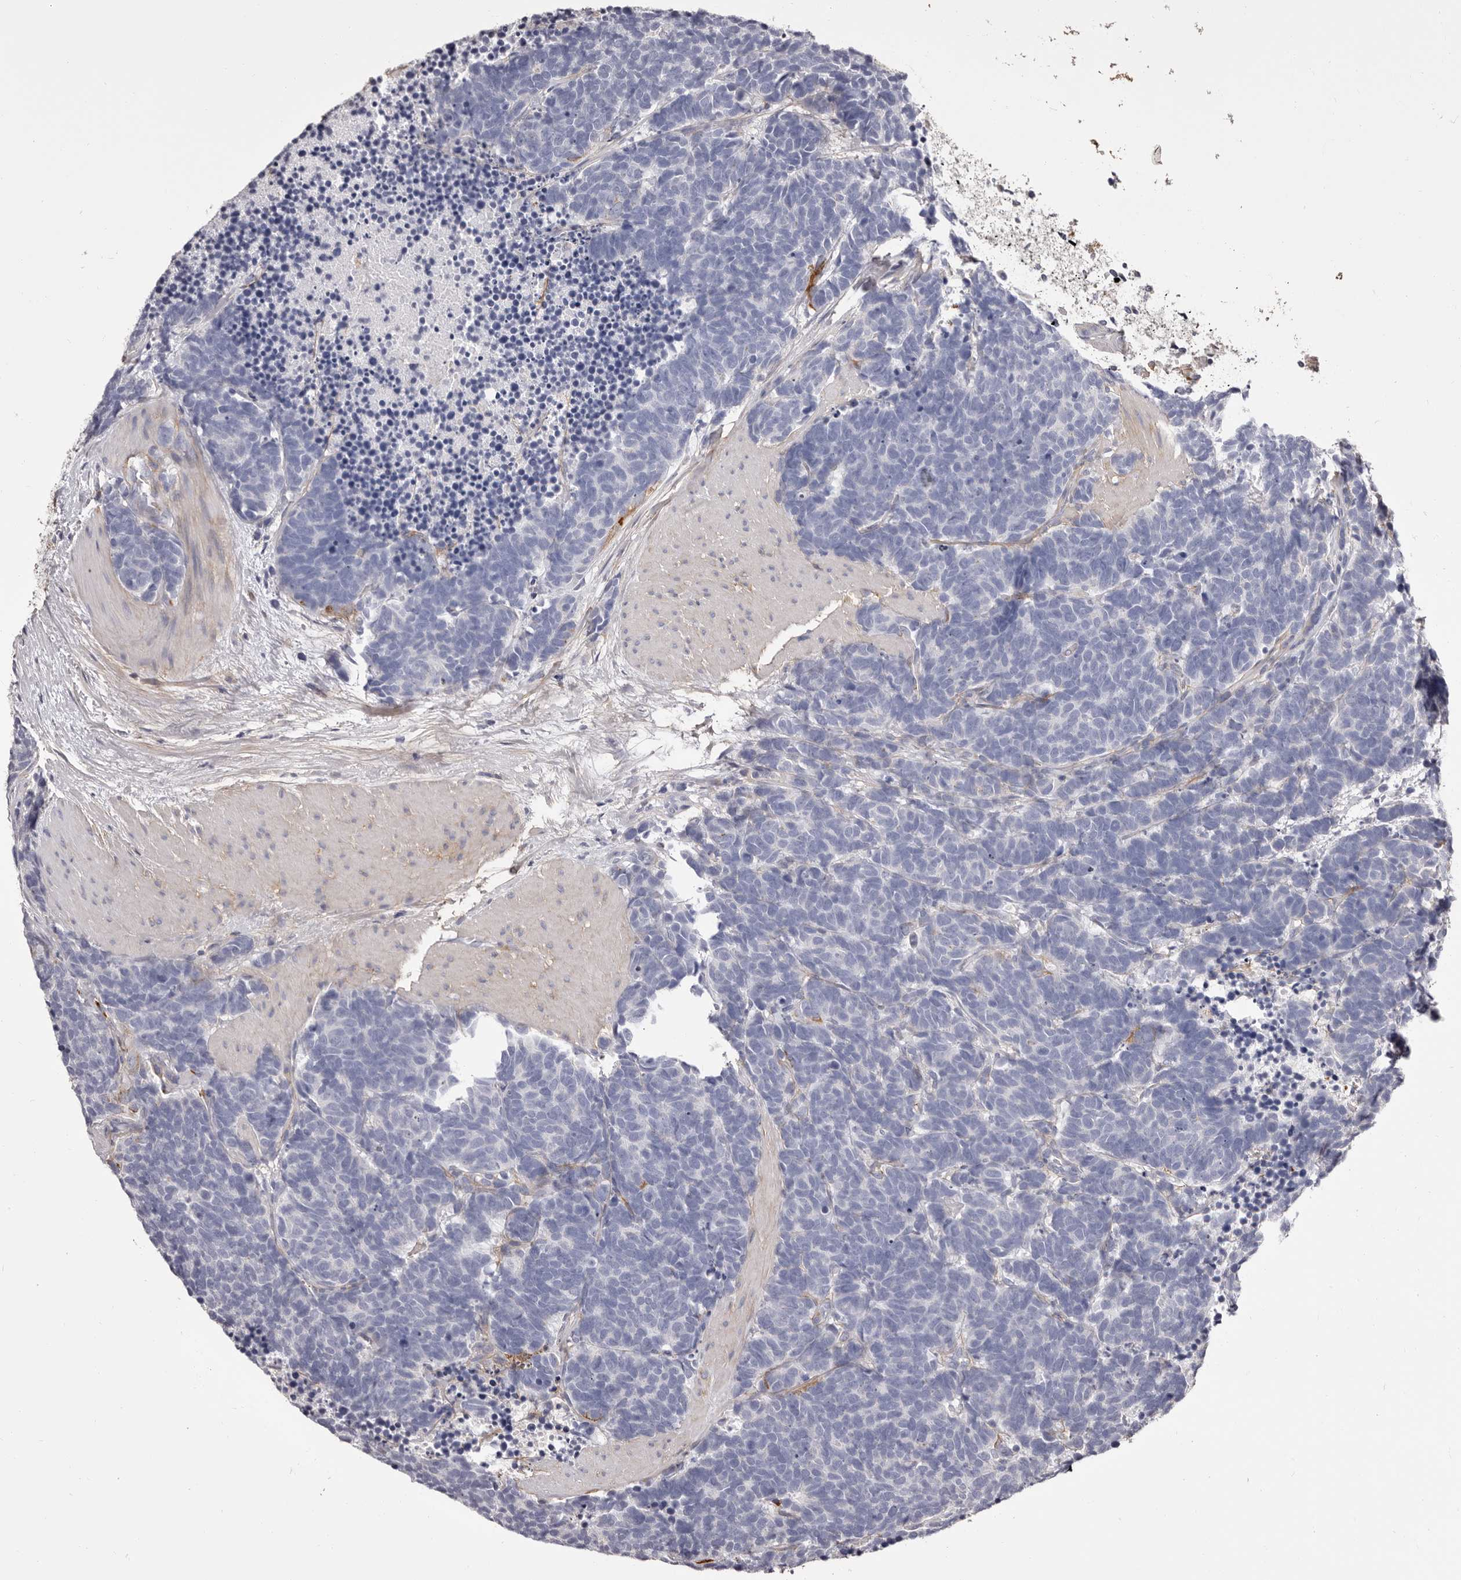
{"staining": {"intensity": "negative", "quantity": "none", "location": "none"}, "tissue": "carcinoid", "cell_type": "Tumor cells", "image_type": "cancer", "snomed": [{"axis": "morphology", "description": "Carcinoma, NOS"}, {"axis": "morphology", "description": "Carcinoid, malignant, NOS"}, {"axis": "topography", "description": "Urinary bladder"}], "caption": "Immunohistochemical staining of human carcinoma displays no significant staining in tumor cells.", "gene": "COL6A1", "patient": {"sex": "male", "age": 57}}